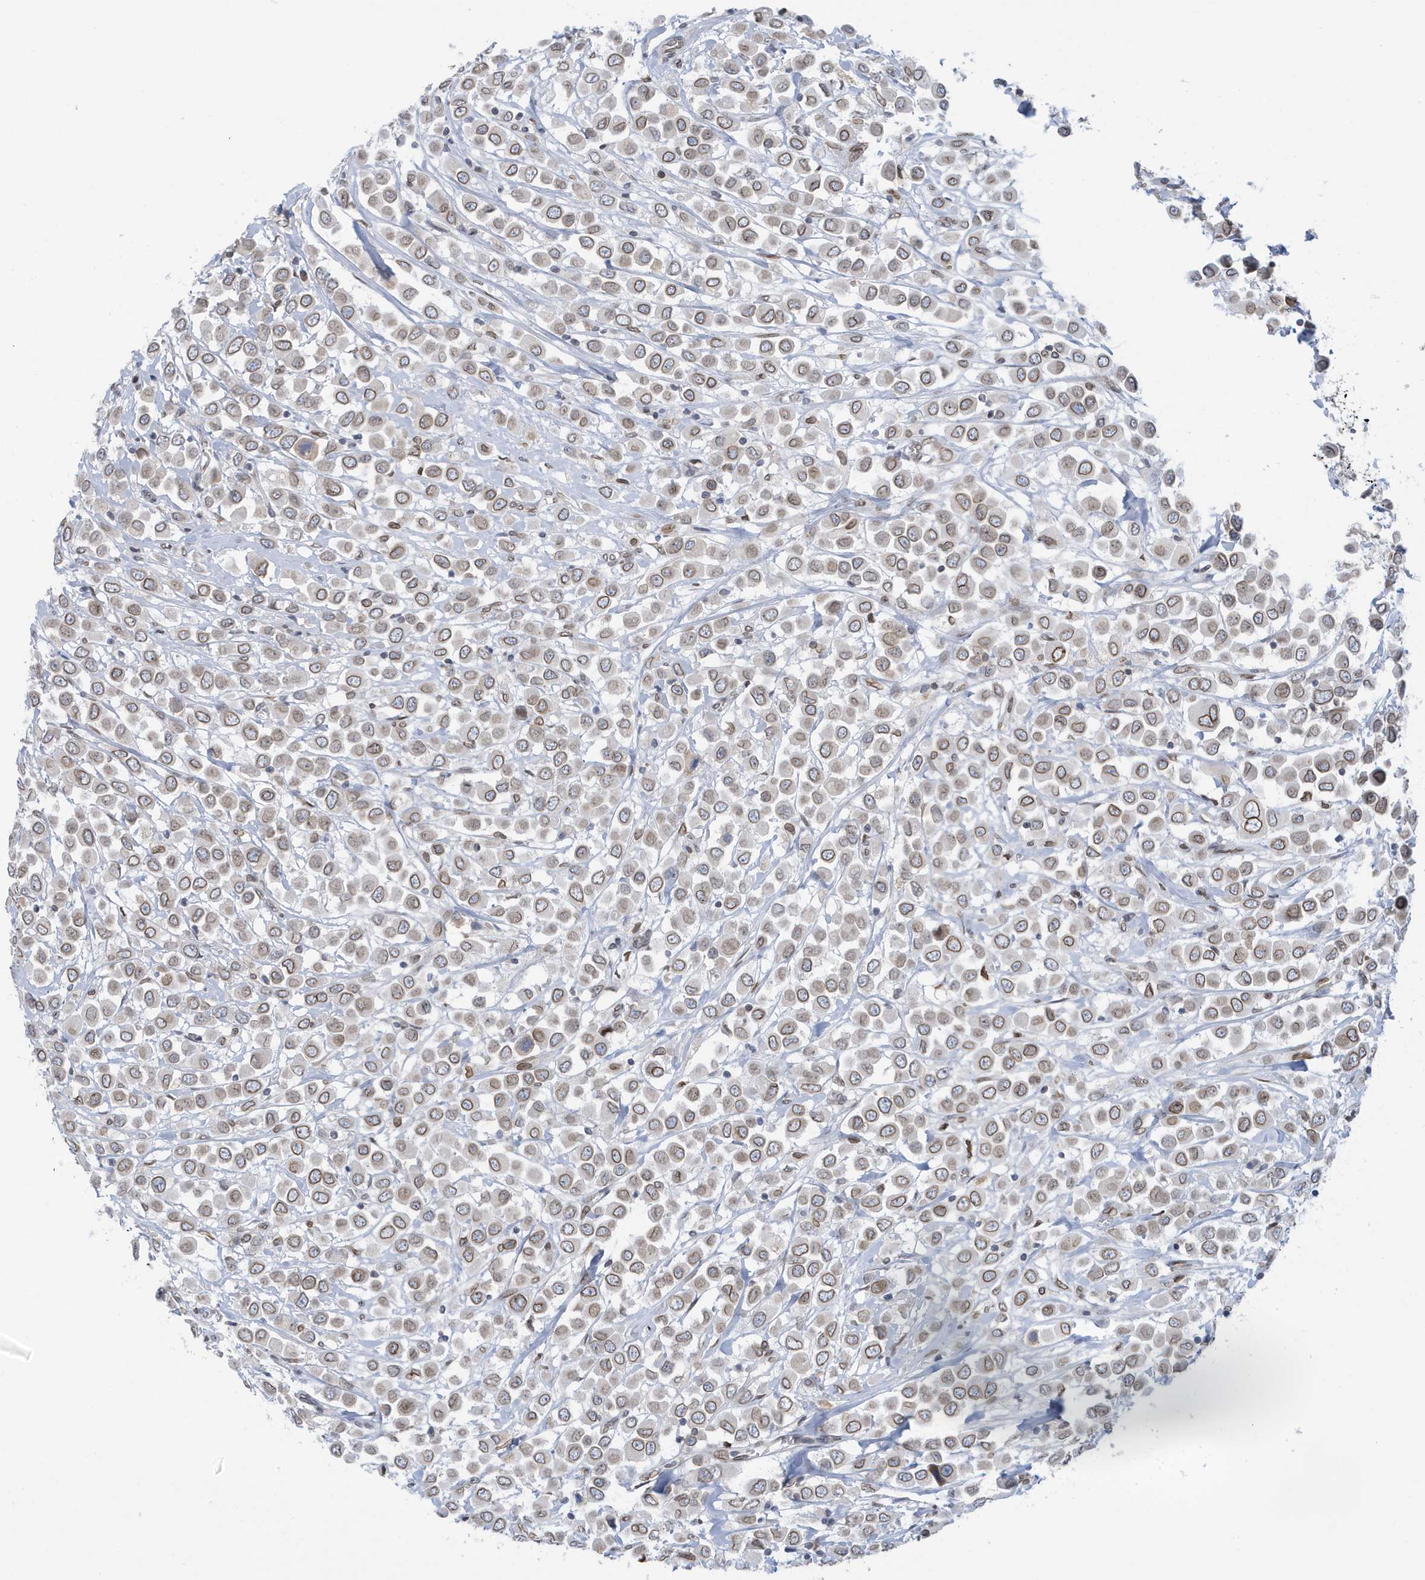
{"staining": {"intensity": "moderate", "quantity": ">75%", "location": "cytoplasmic/membranous,nuclear"}, "tissue": "breast cancer", "cell_type": "Tumor cells", "image_type": "cancer", "snomed": [{"axis": "morphology", "description": "Duct carcinoma"}, {"axis": "topography", "description": "Breast"}], "caption": "Breast invasive ductal carcinoma stained with a brown dye demonstrates moderate cytoplasmic/membranous and nuclear positive expression in approximately >75% of tumor cells.", "gene": "PCYT1A", "patient": {"sex": "female", "age": 61}}